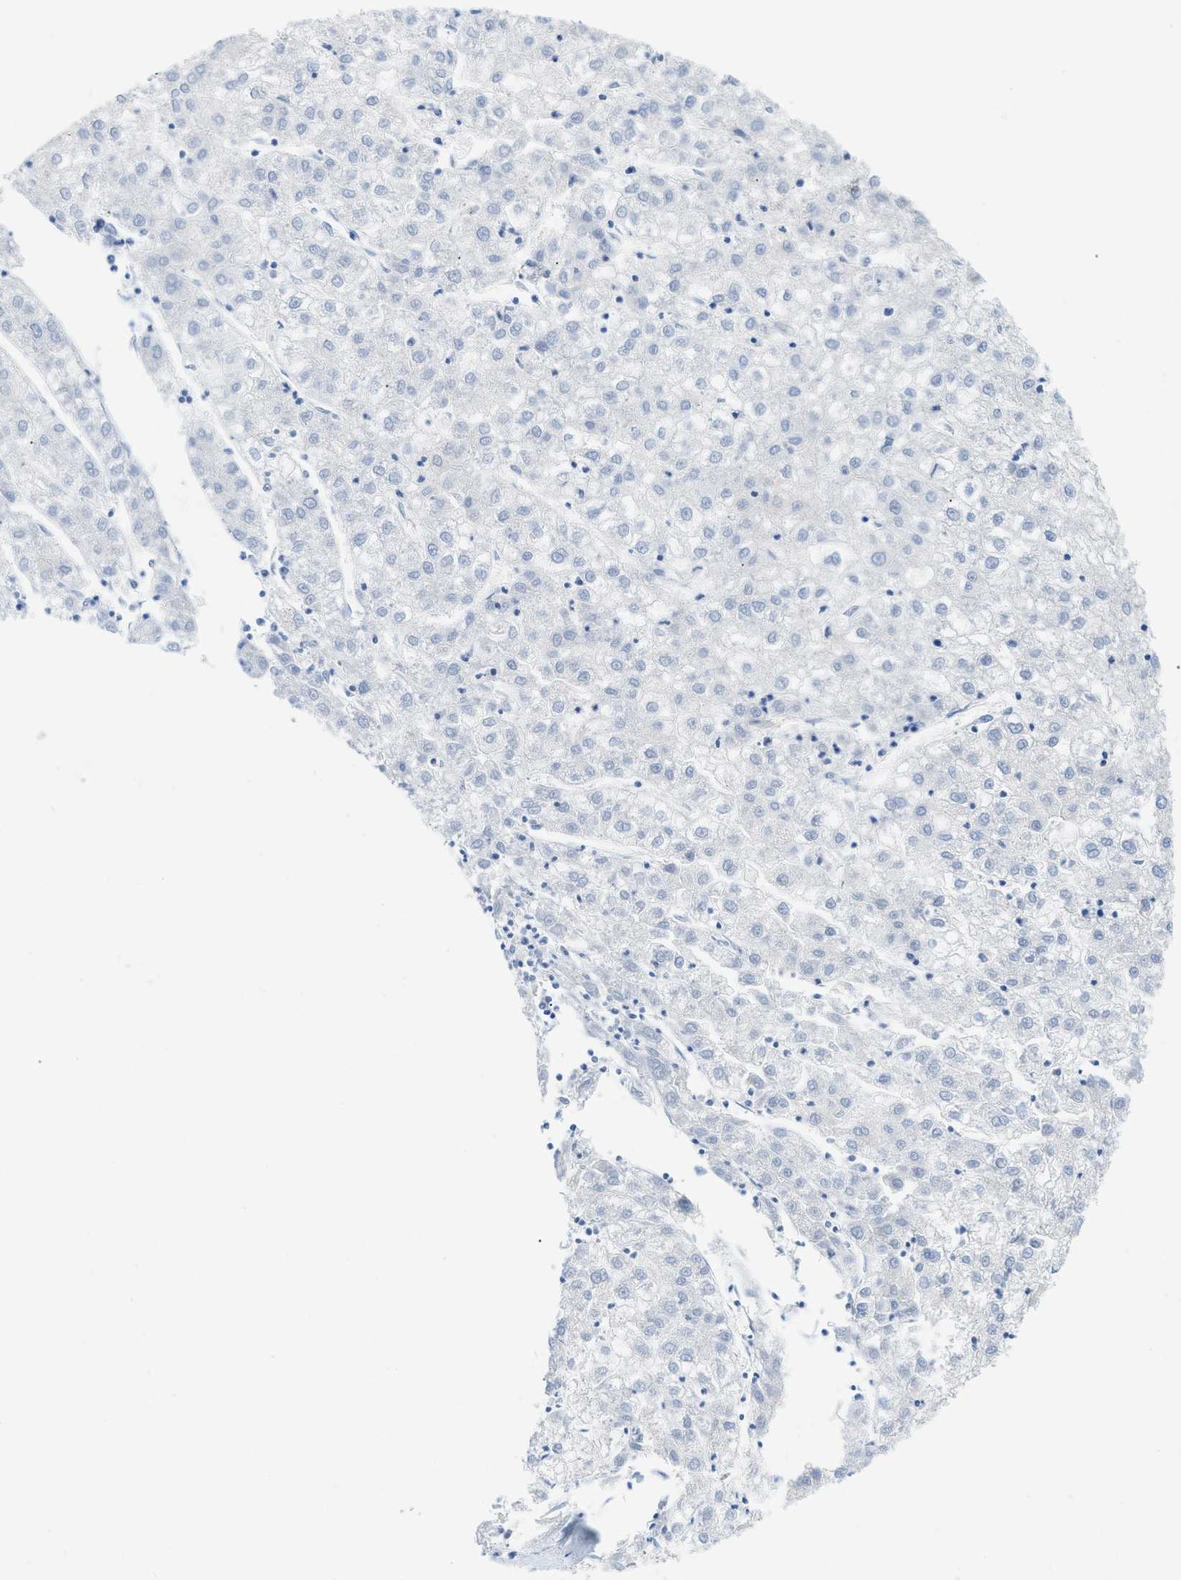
{"staining": {"intensity": "negative", "quantity": "none", "location": "none"}, "tissue": "liver cancer", "cell_type": "Tumor cells", "image_type": "cancer", "snomed": [{"axis": "morphology", "description": "Carcinoma, Hepatocellular, NOS"}, {"axis": "topography", "description": "Liver"}], "caption": "Tumor cells show no significant staining in hepatocellular carcinoma (liver). (IHC, brightfield microscopy, high magnification).", "gene": "PAPPA", "patient": {"sex": "male", "age": 72}}